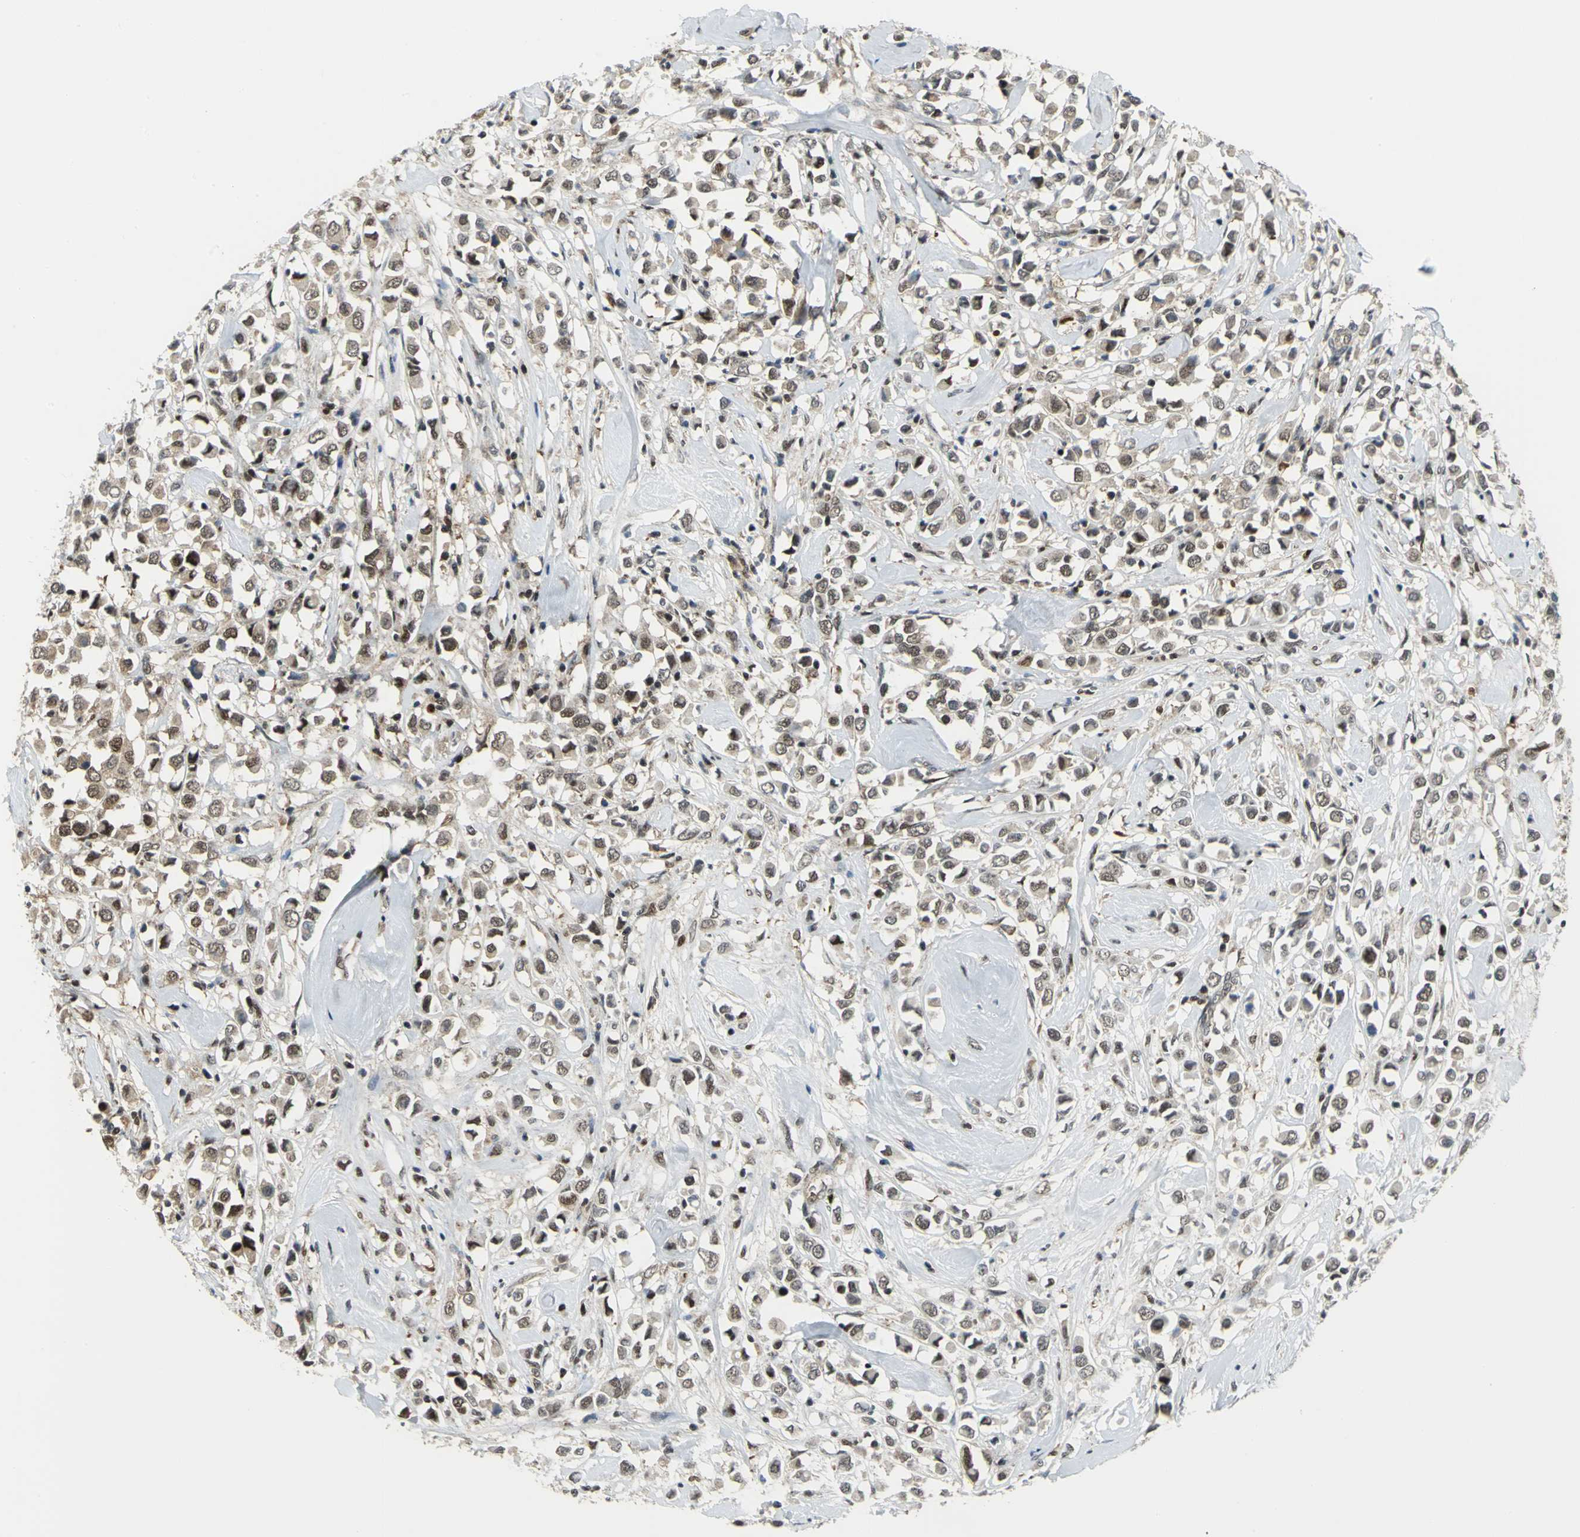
{"staining": {"intensity": "weak", "quantity": "25%-75%", "location": "nuclear"}, "tissue": "breast cancer", "cell_type": "Tumor cells", "image_type": "cancer", "snomed": [{"axis": "morphology", "description": "Duct carcinoma"}, {"axis": "topography", "description": "Breast"}], "caption": "The image reveals a brown stain indicating the presence of a protein in the nuclear of tumor cells in infiltrating ductal carcinoma (breast). Immunohistochemistry (ihc) stains the protein in brown and the nuclei are stained blue.", "gene": "PSMA4", "patient": {"sex": "female", "age": 61}}